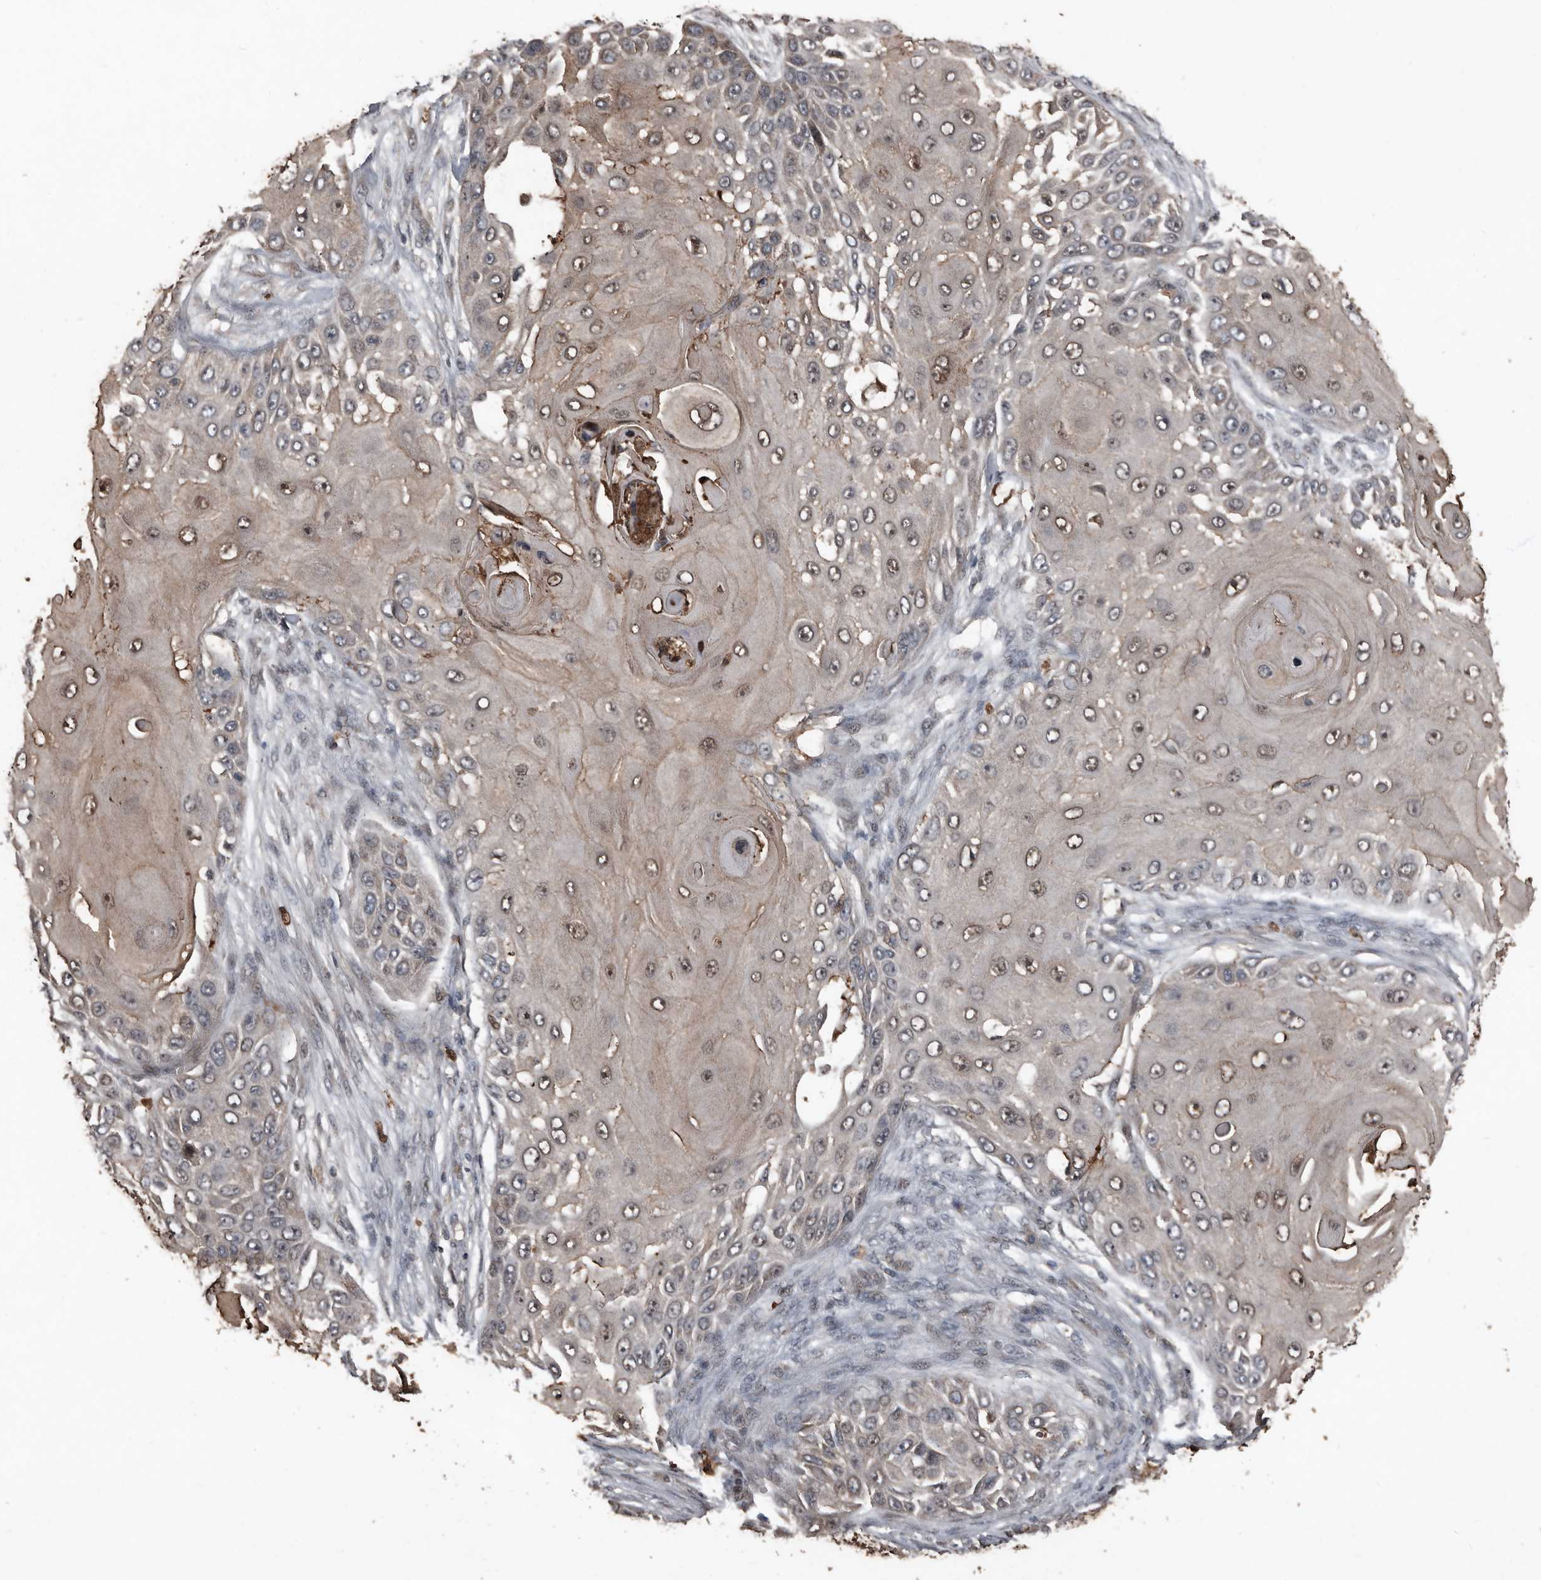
{"staining": {"intensity": "weak", "quantity": ">75%", "location": "cytoplasmic/membranous,nuclear"}, "tissue": "skin cancer", "cell_type": "Tumor cells", "image_type": "cancer", "snomed": [{"axis": "morphology", "description": "Squamous cell carcinoma, NOS"}, {"axis": "topography", "description": "Skin"}], "caption": "A brown stain shows weak cytoplasmic/membranous and nuclear positivity of a protein in skin cancer (squamous cell carcinoma) tumor cells.", "gene": "FSBP", "patient": {"sex": "female", "age": 44}}